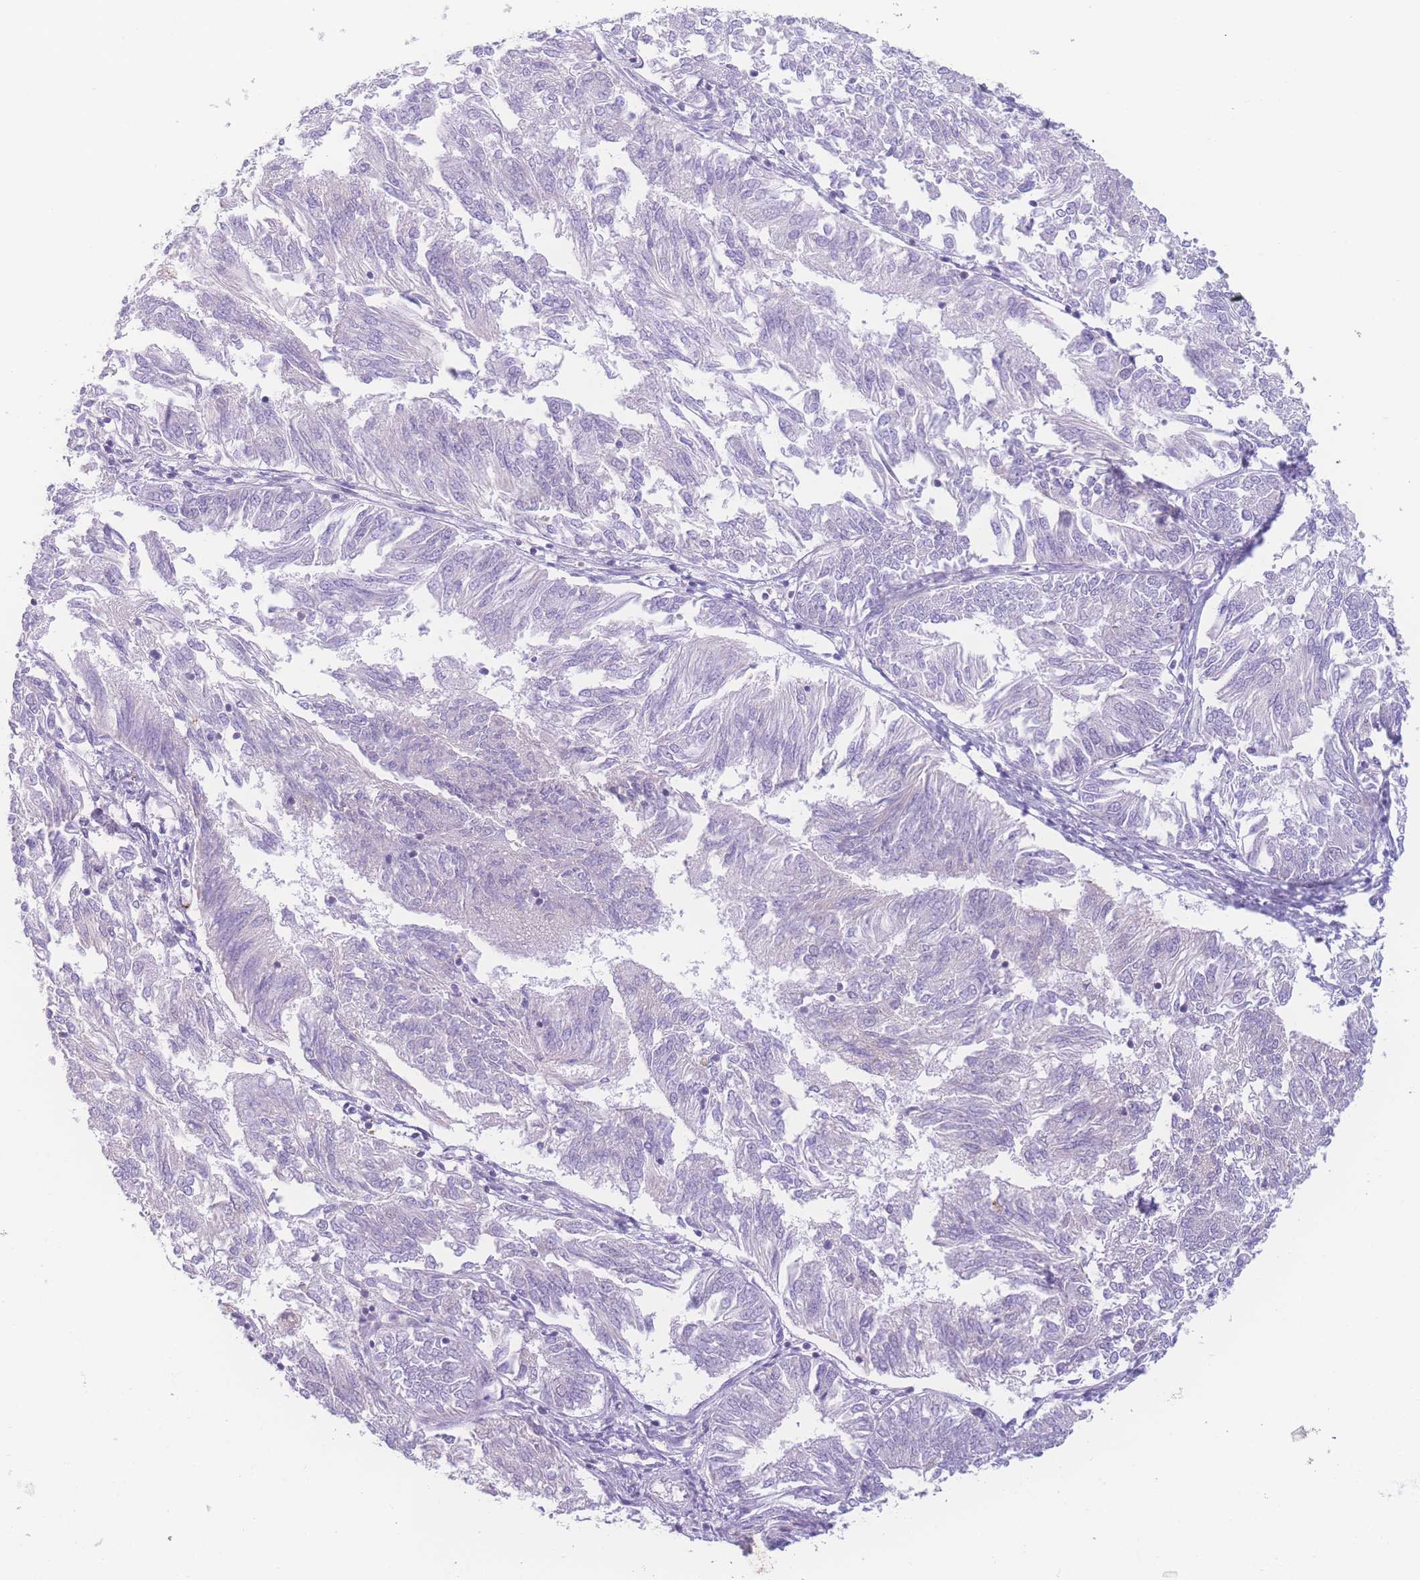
{"staining": {"intensity": "negative", "quantity": "none", "location": "none"}, "tissue": "endometrial cancer", "cell_type": "Tumor cells", "image_type": "cancer", "snomed": [{"axis": "morphology", "description": "Adenocarcinoma, NOS"}, {"axis": "topography", "description": "Endometrium"}], "caption": "A histopathology image of human endometrial cancer (adenocarcinoma) is negative for staining in tumor cells.", "gene": "NBEAL1", "patient": {"sex": "female", "age": 58}}